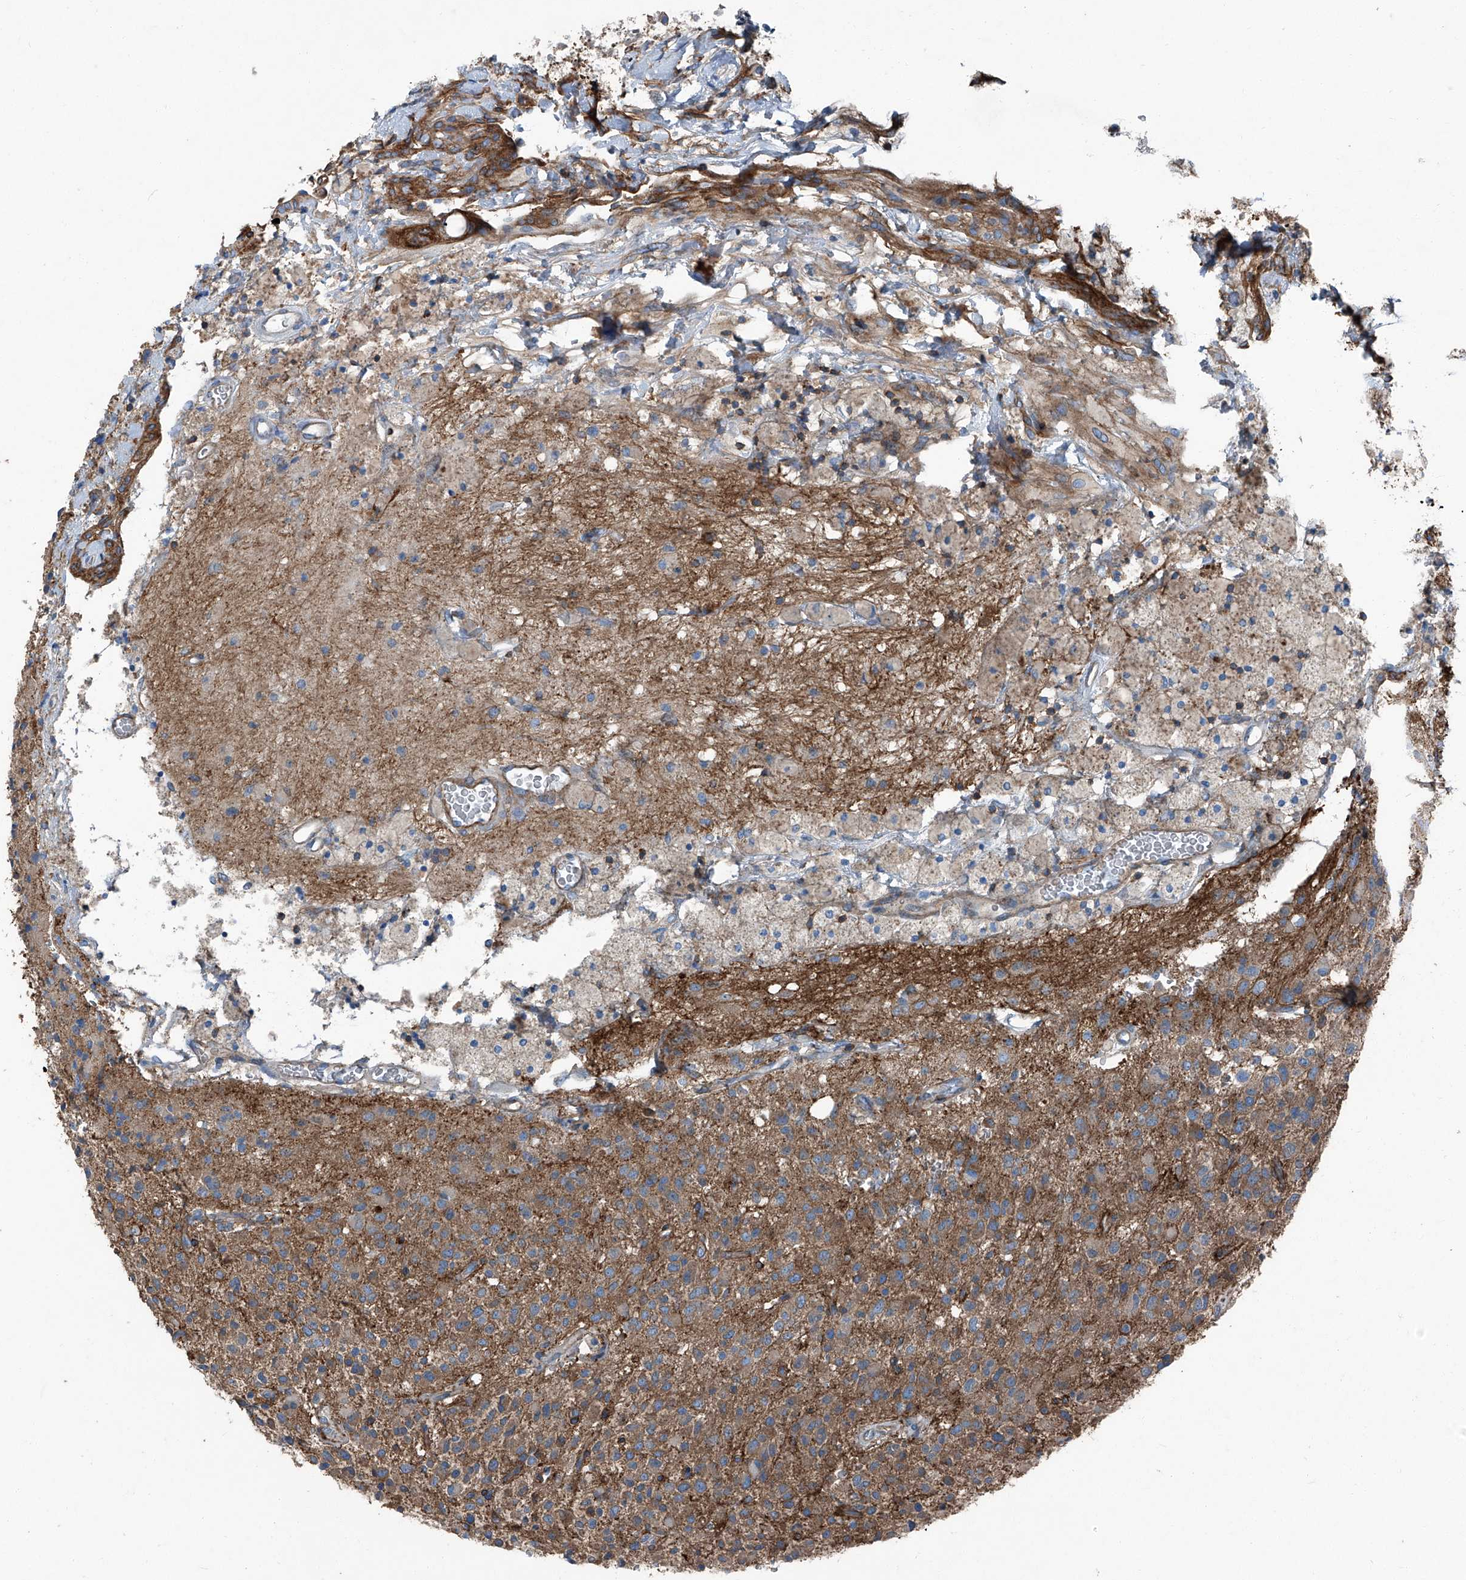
{"staining": {"intensity": "weak", "quantity": ">75%", "location": "cytoplasmic/membranous"}, "tissue": "glioma", "cell_type": "Tumor cells", "image_type": "cancer", "snomed": [{"axis": "morphology", "description": "Glioma, malignant, High grade"}, {"axis": "topography", "description": "Brain"}], "caption": "Immunohistochemistry (IHC) of glioma exhibits low levels of weak cytoplasmic/membranous positivity in about >75% of tumor cells.", "gene": "SEPTIN7", "patient": {"sex": "male", "age": 34}}